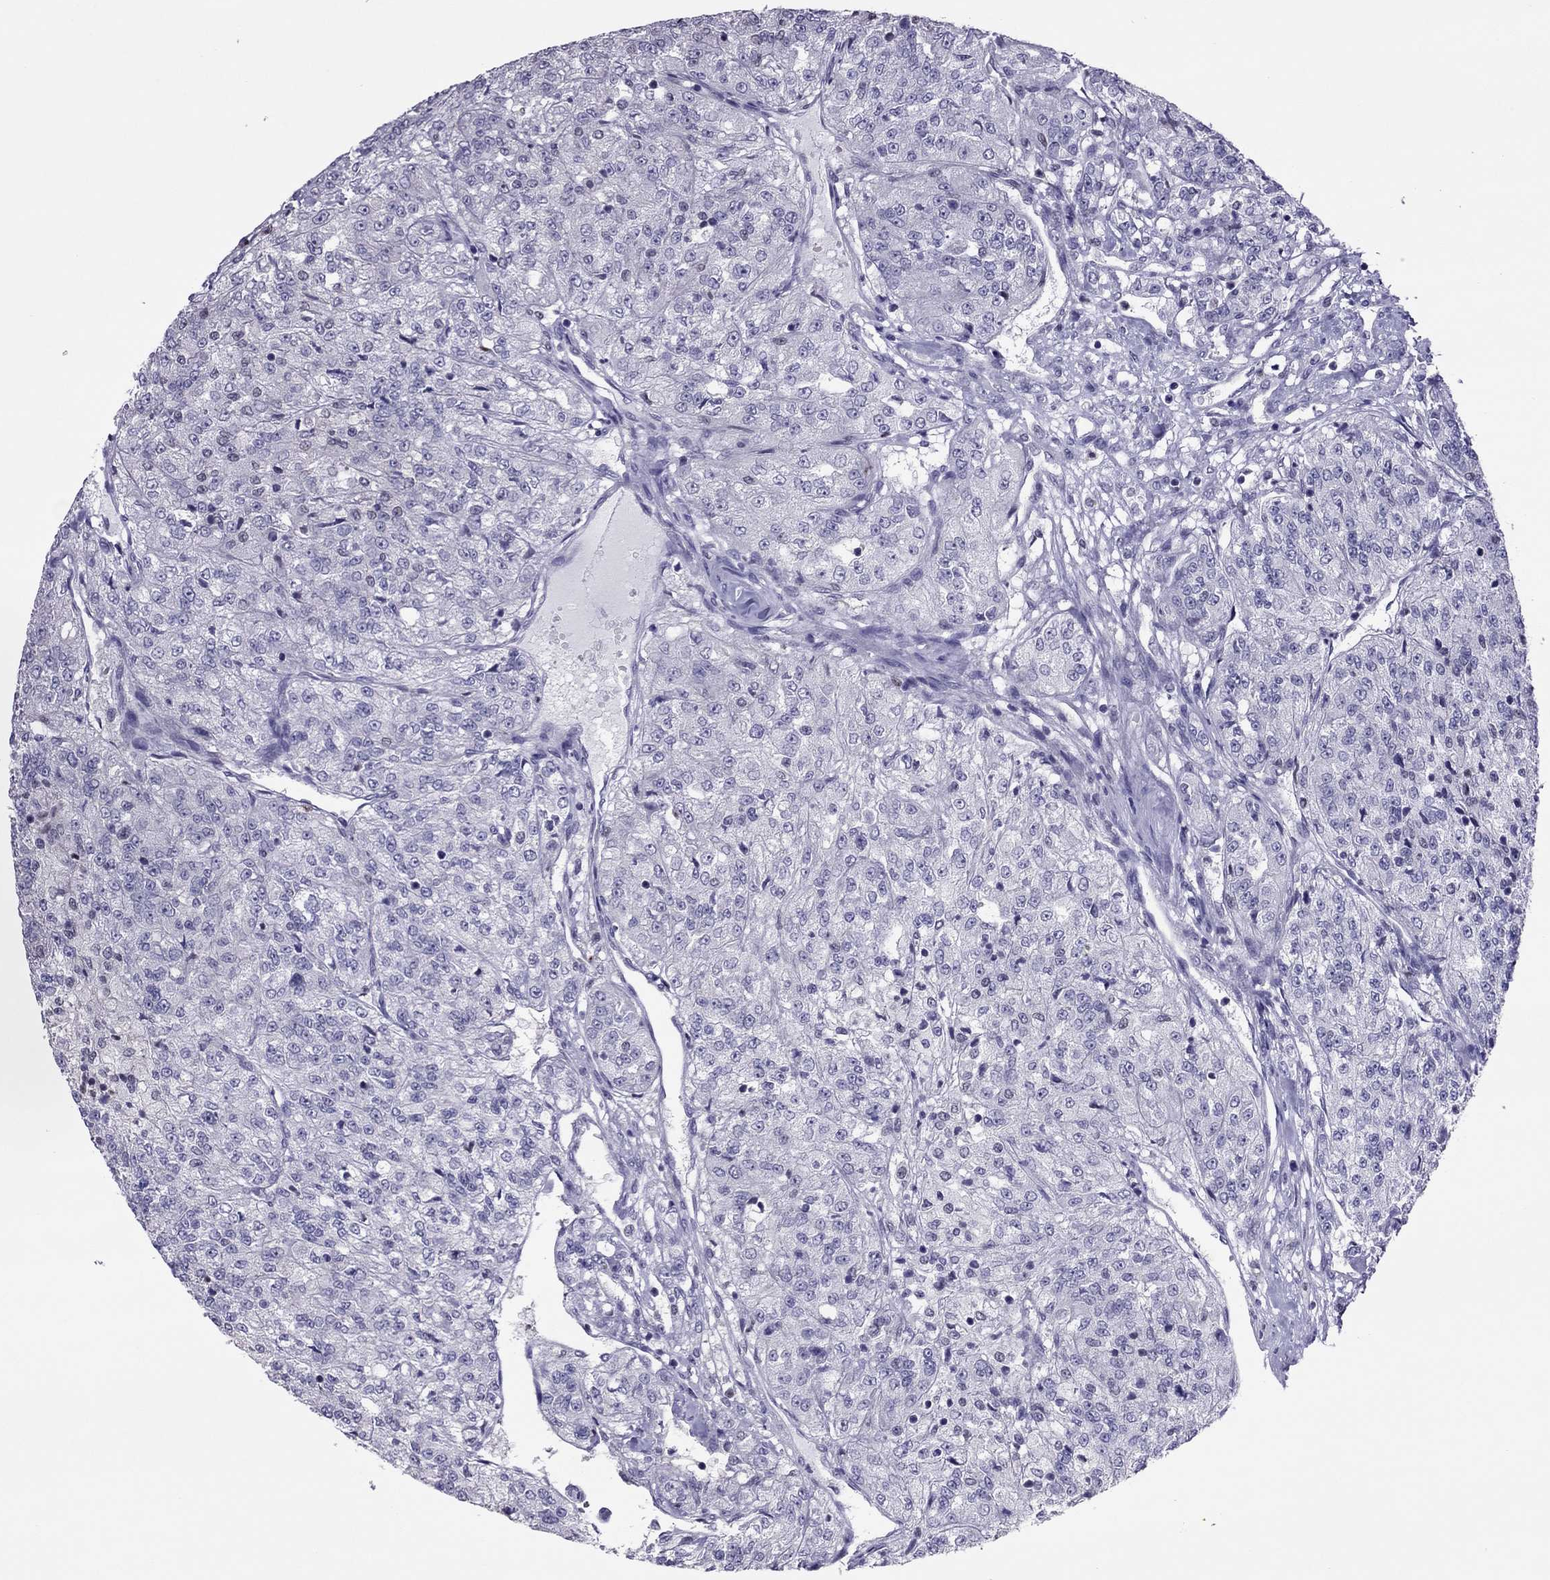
{"staining": {"intensity": "negative", "quantity": "none", "location": "none"}, "tissue": "renal cancer", "cell_type": "Tumor cells", "image_type": "cancer", "snomed": [{"axis": "morphology", "description": "Adenocarcinoma, NOS"}, {"axis": "topography", "description": "Kidney"}], "caption": "Immunohistochemistry of adenocarcinoma (renal) exhibits no expression in tumor cells.", "gene": "SPINT3", "patient": {"sex": "female", "age": 63}}